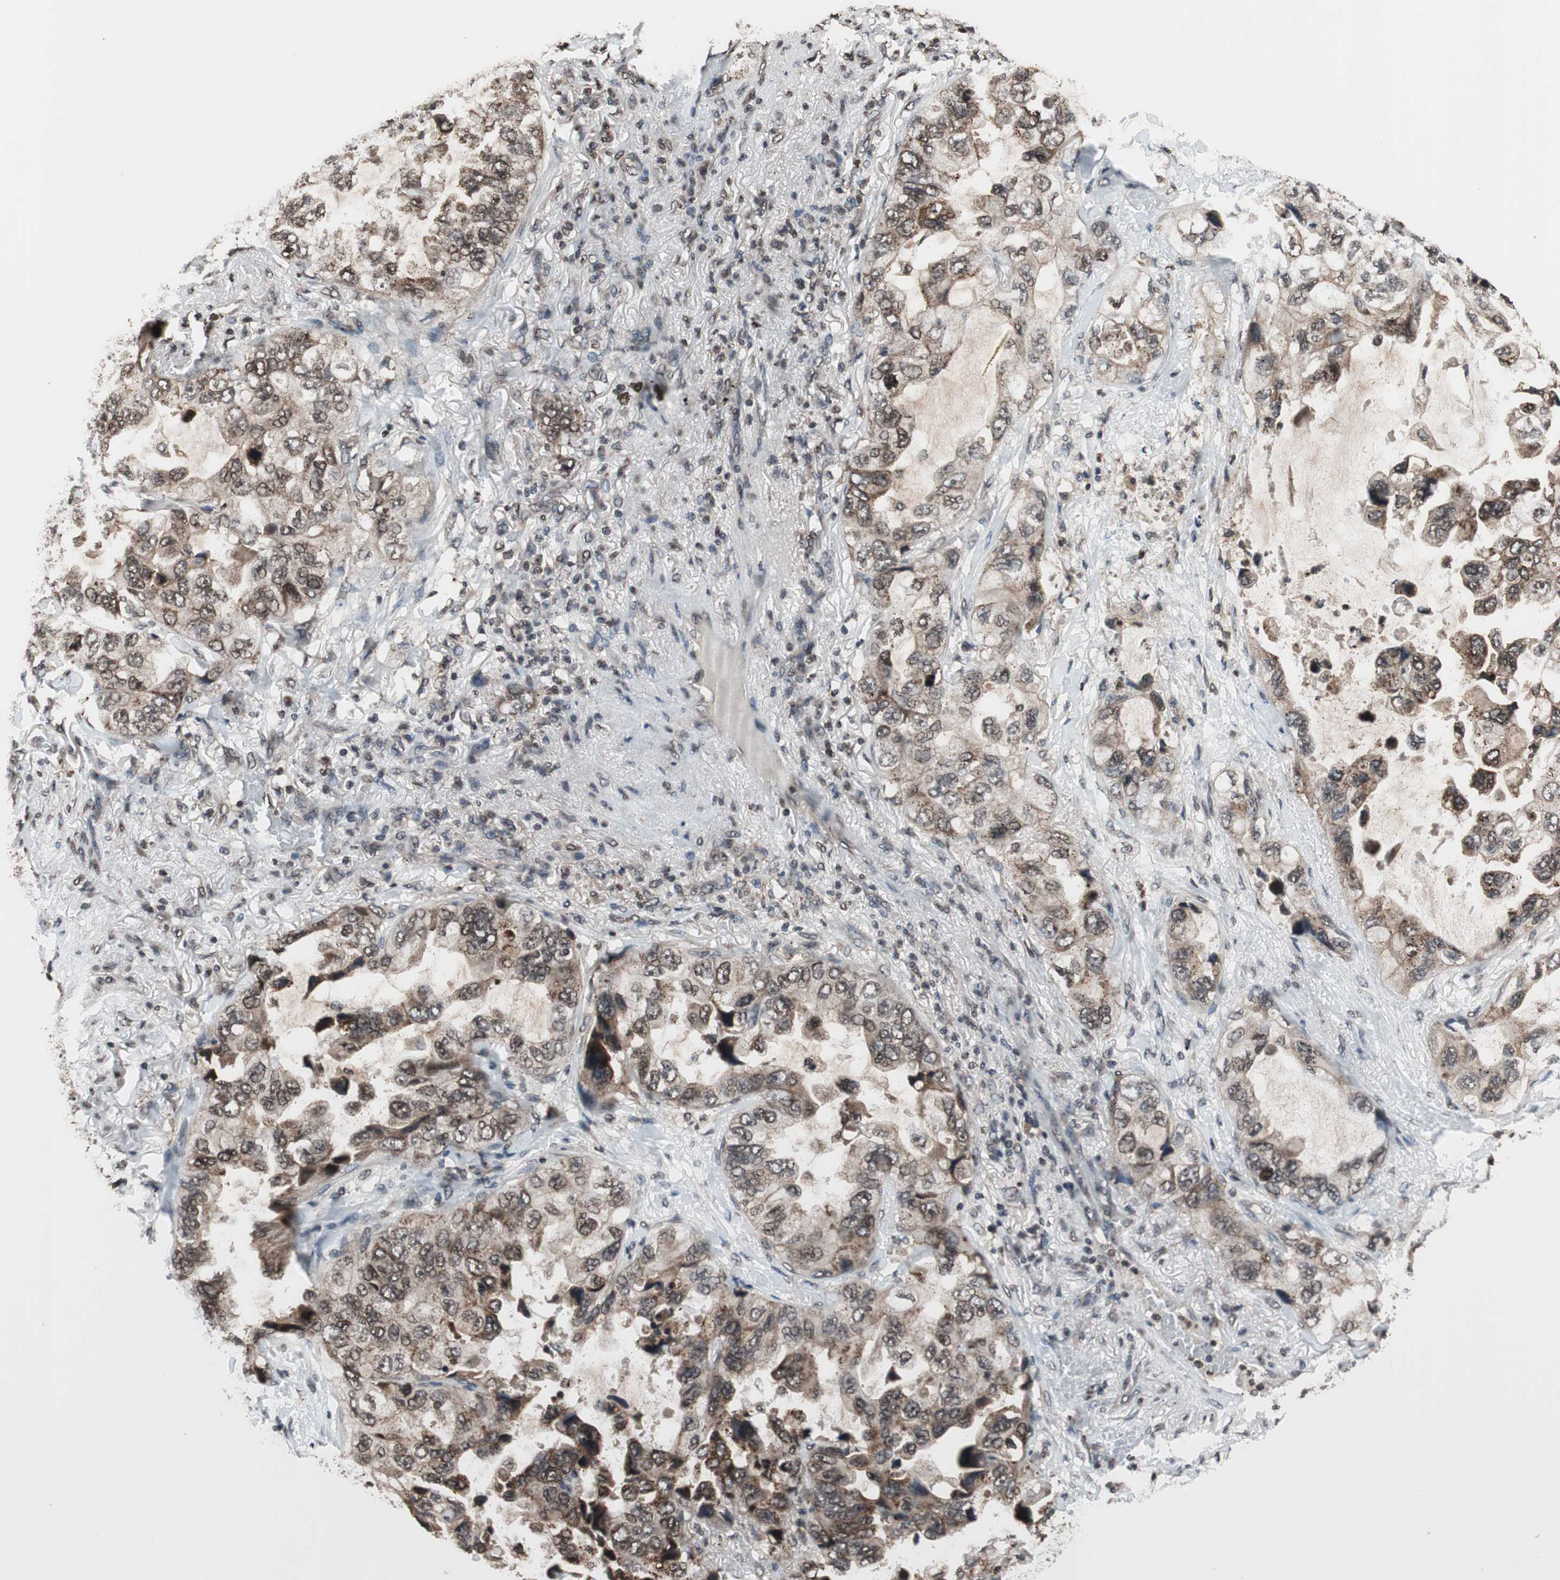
{"staining": {"intensity": "weak", "quantity": ">75%", "location": "cytoplasmic/membranous,nuclear"}, "tissue": "lung cancer", "cell_type": "Tumor cells", "image_type": "cancer", "snomed": [{"axis": "morphology", "description": "Squamous cell carcinoma, NOS"}, {"axis": "topography", "description": "Lung"}], "caption": "Human lung cancer stained with a brown dye demonstrates weak cytoplasmic/membranous and nuclear positive staining in approximately >75% of tumor cells.", "gene": "RFC1", "patient": {"sex": "female", "age": 73}}